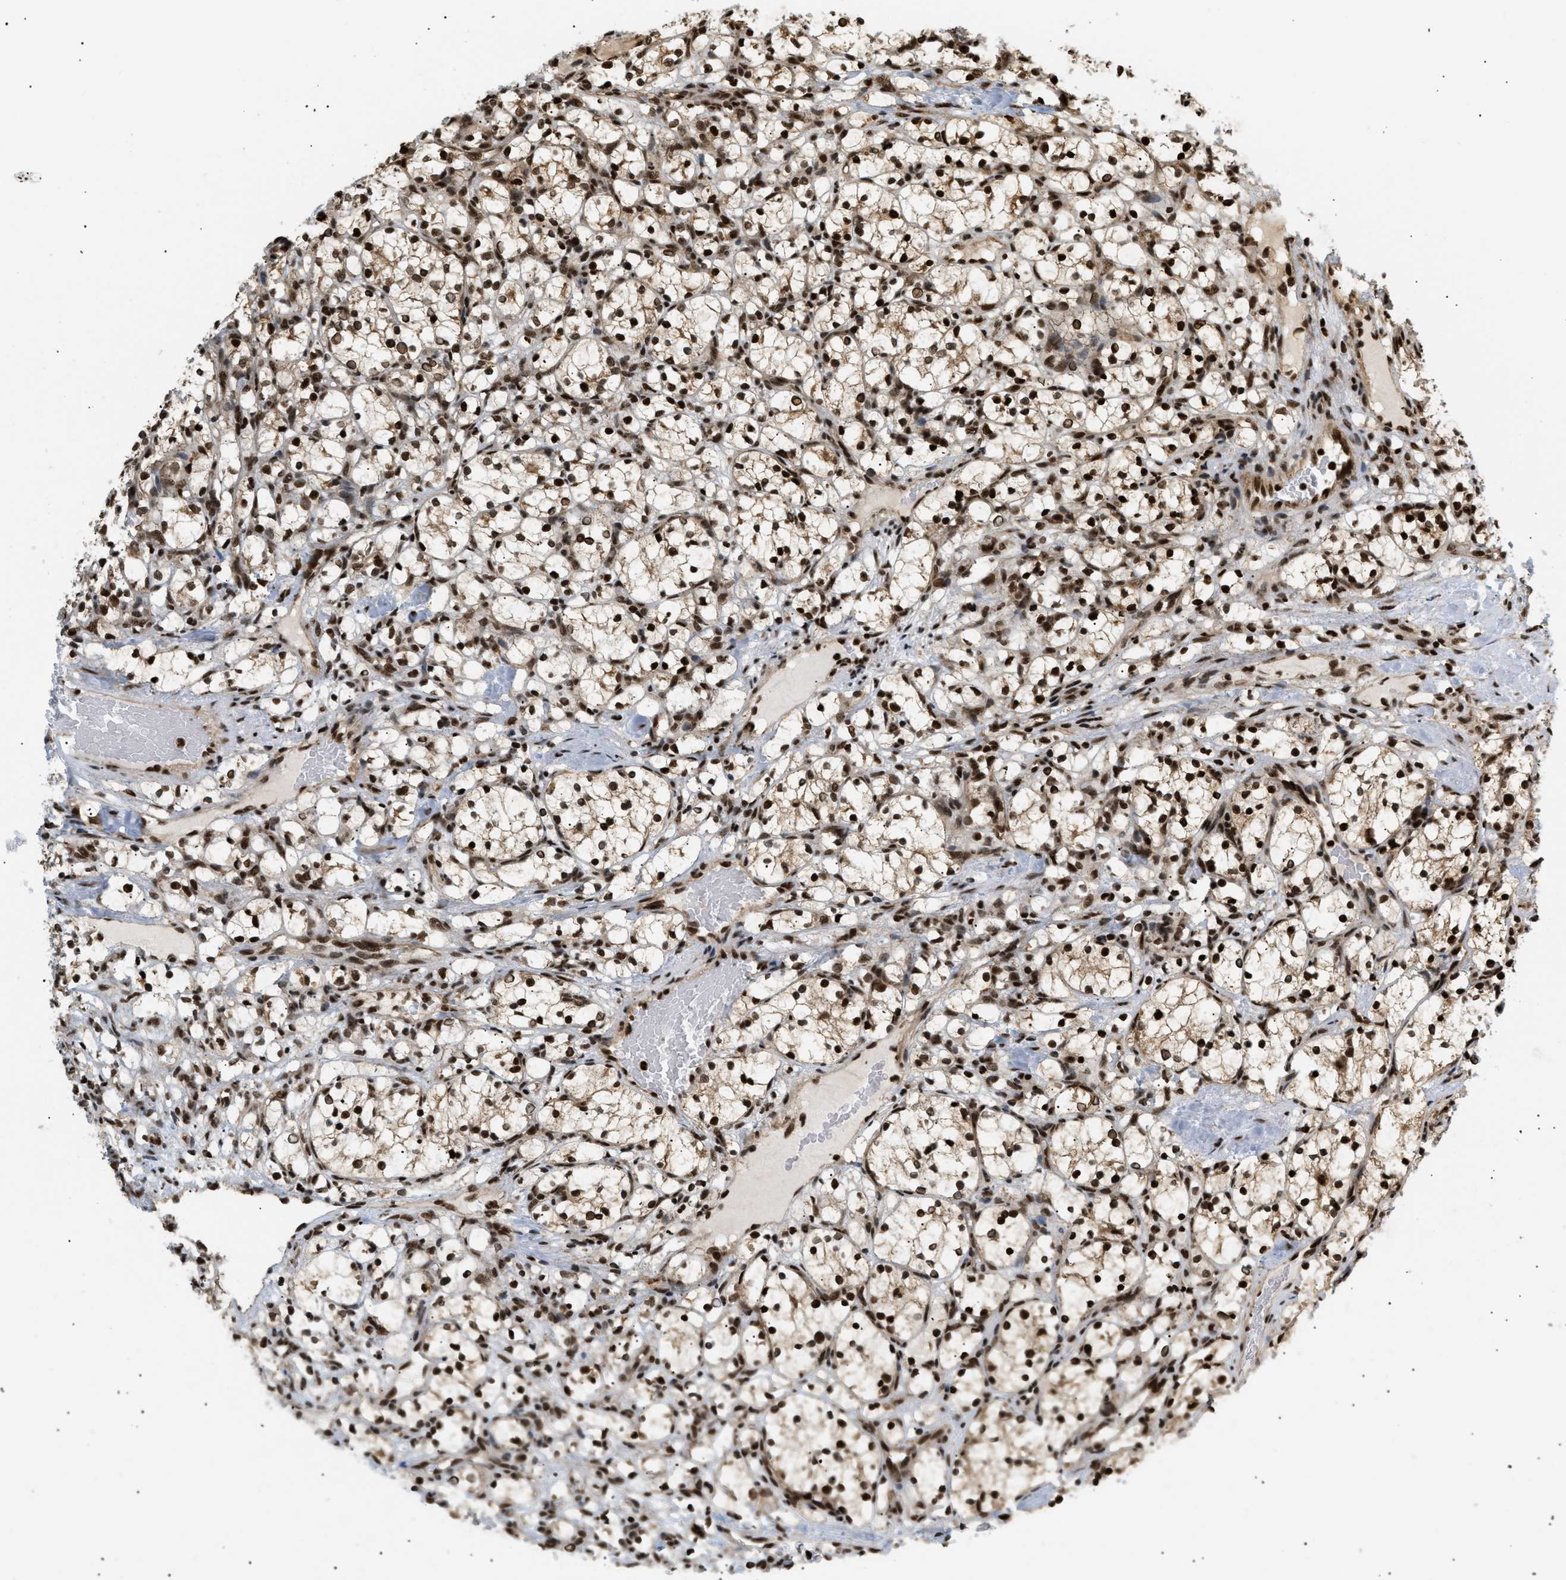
{"staining": {"intensity": "strong", "quantity": ">75%", "location": "nuclear"}, "tissue": "renal cancer", "cell_type": "Tumor cells", "image_type": "cancer", "snomed": [{"axis": "morphology", "description": "Adenocarcinoma, NOS"}, {"axis": "topography", "description": "Kidney"}], "caption": "Immunohistochemical staining of human renal cancer demonstrates high levels of strong nuclear protein positivity in approximately >75% of tumor cells. (Brightfield microscopy of DAB IHC at high magnification).", "gene": "RBM5", "patient": {"sex": "female", "age": 69}}